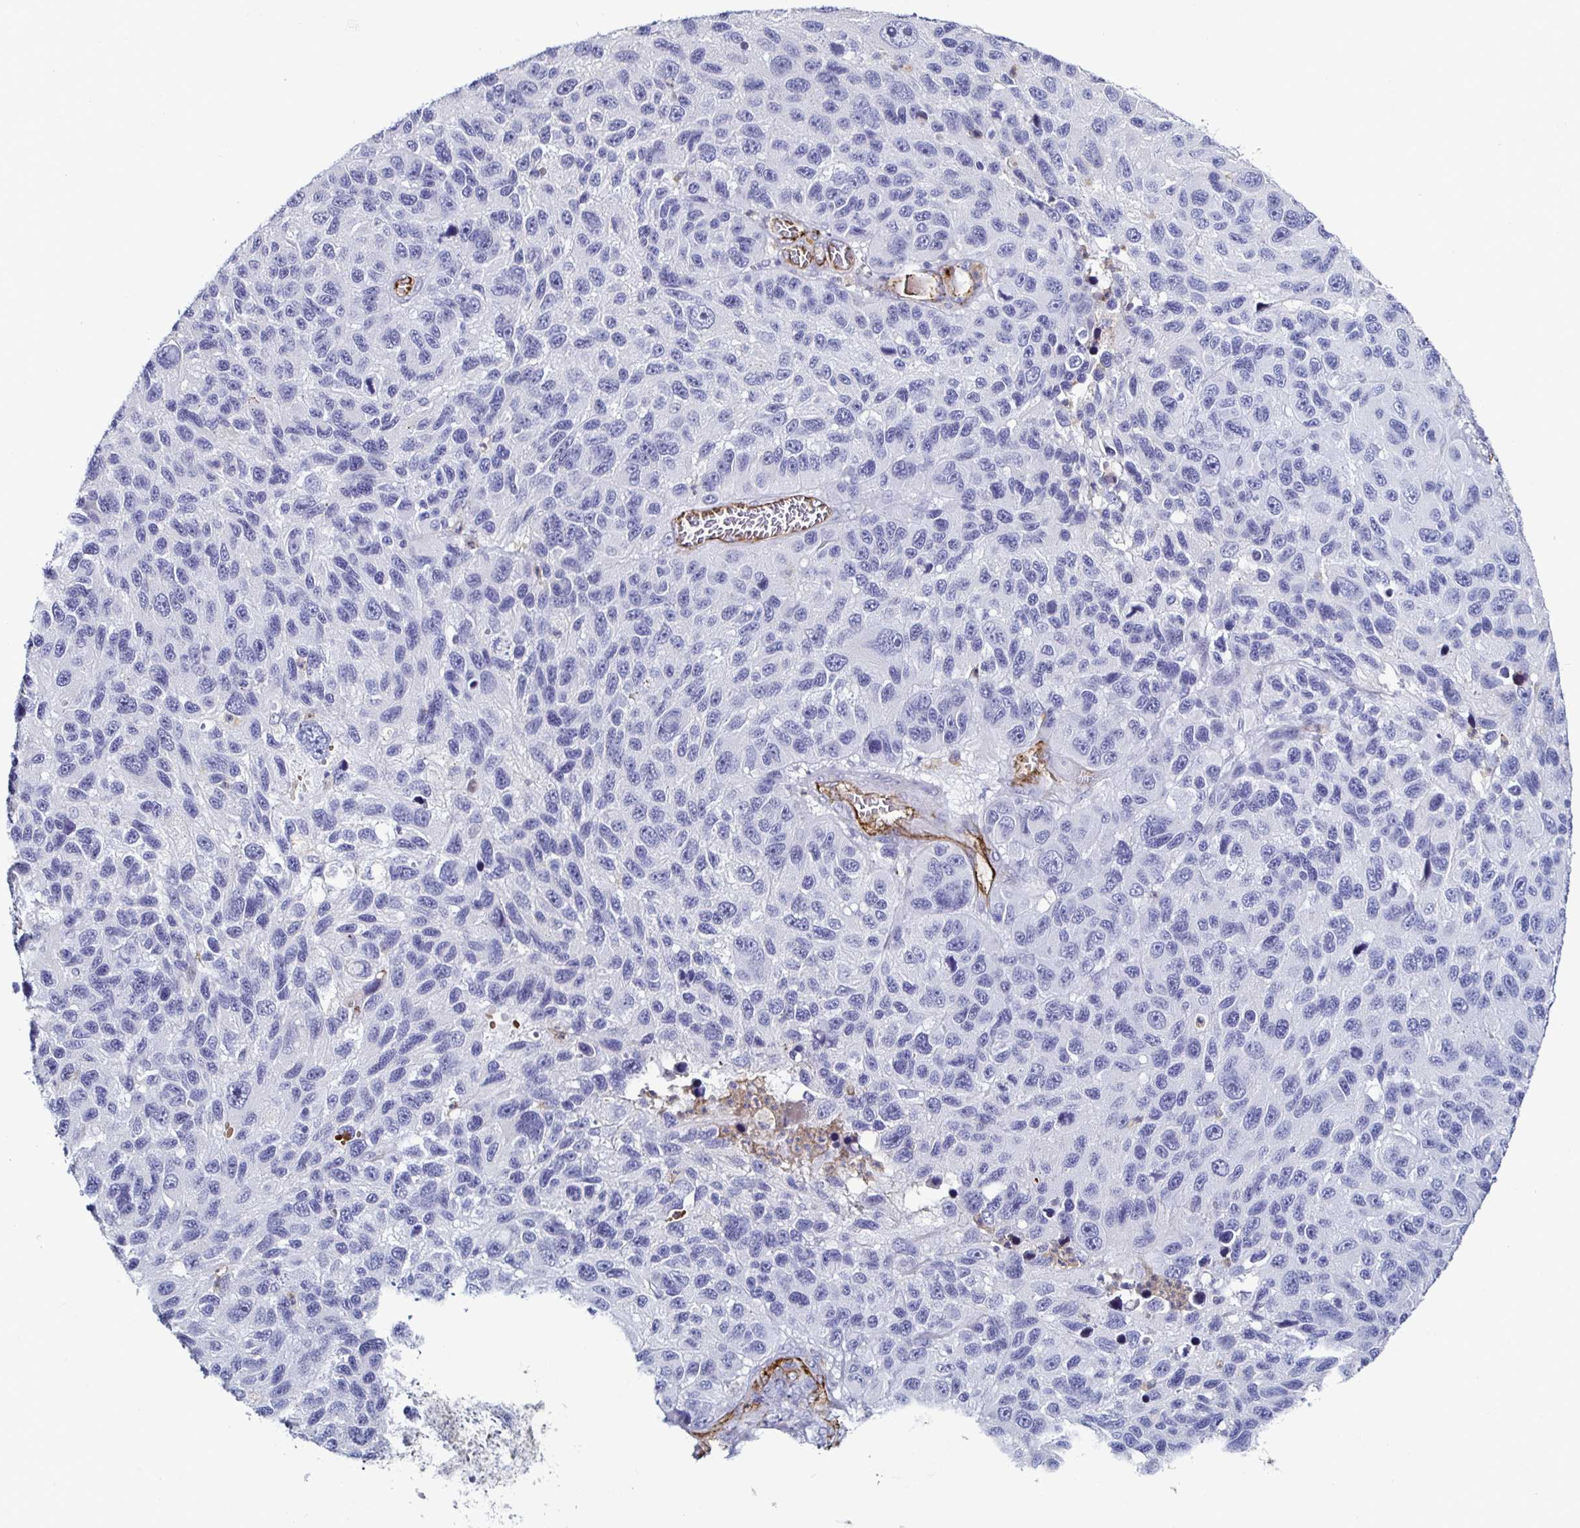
{"staining": {"intensity": "negative", "quantity": "none", "location": "none"}, "tissue": "melanoma", "cell_type": "Tumor cells", "image_type": "cancer", "snomed": [{"axis": "morphology", "description": "Malignant melanoma, NOS"}, {"axis": "topography", "description": "Skin"}], "caption": "Immunohistochemical staining of human malignant melanoma demonstrates no significant expression in tumor cells.", "gene": "ACSBG2", "patient": {"sex": "male", "age": 53}}